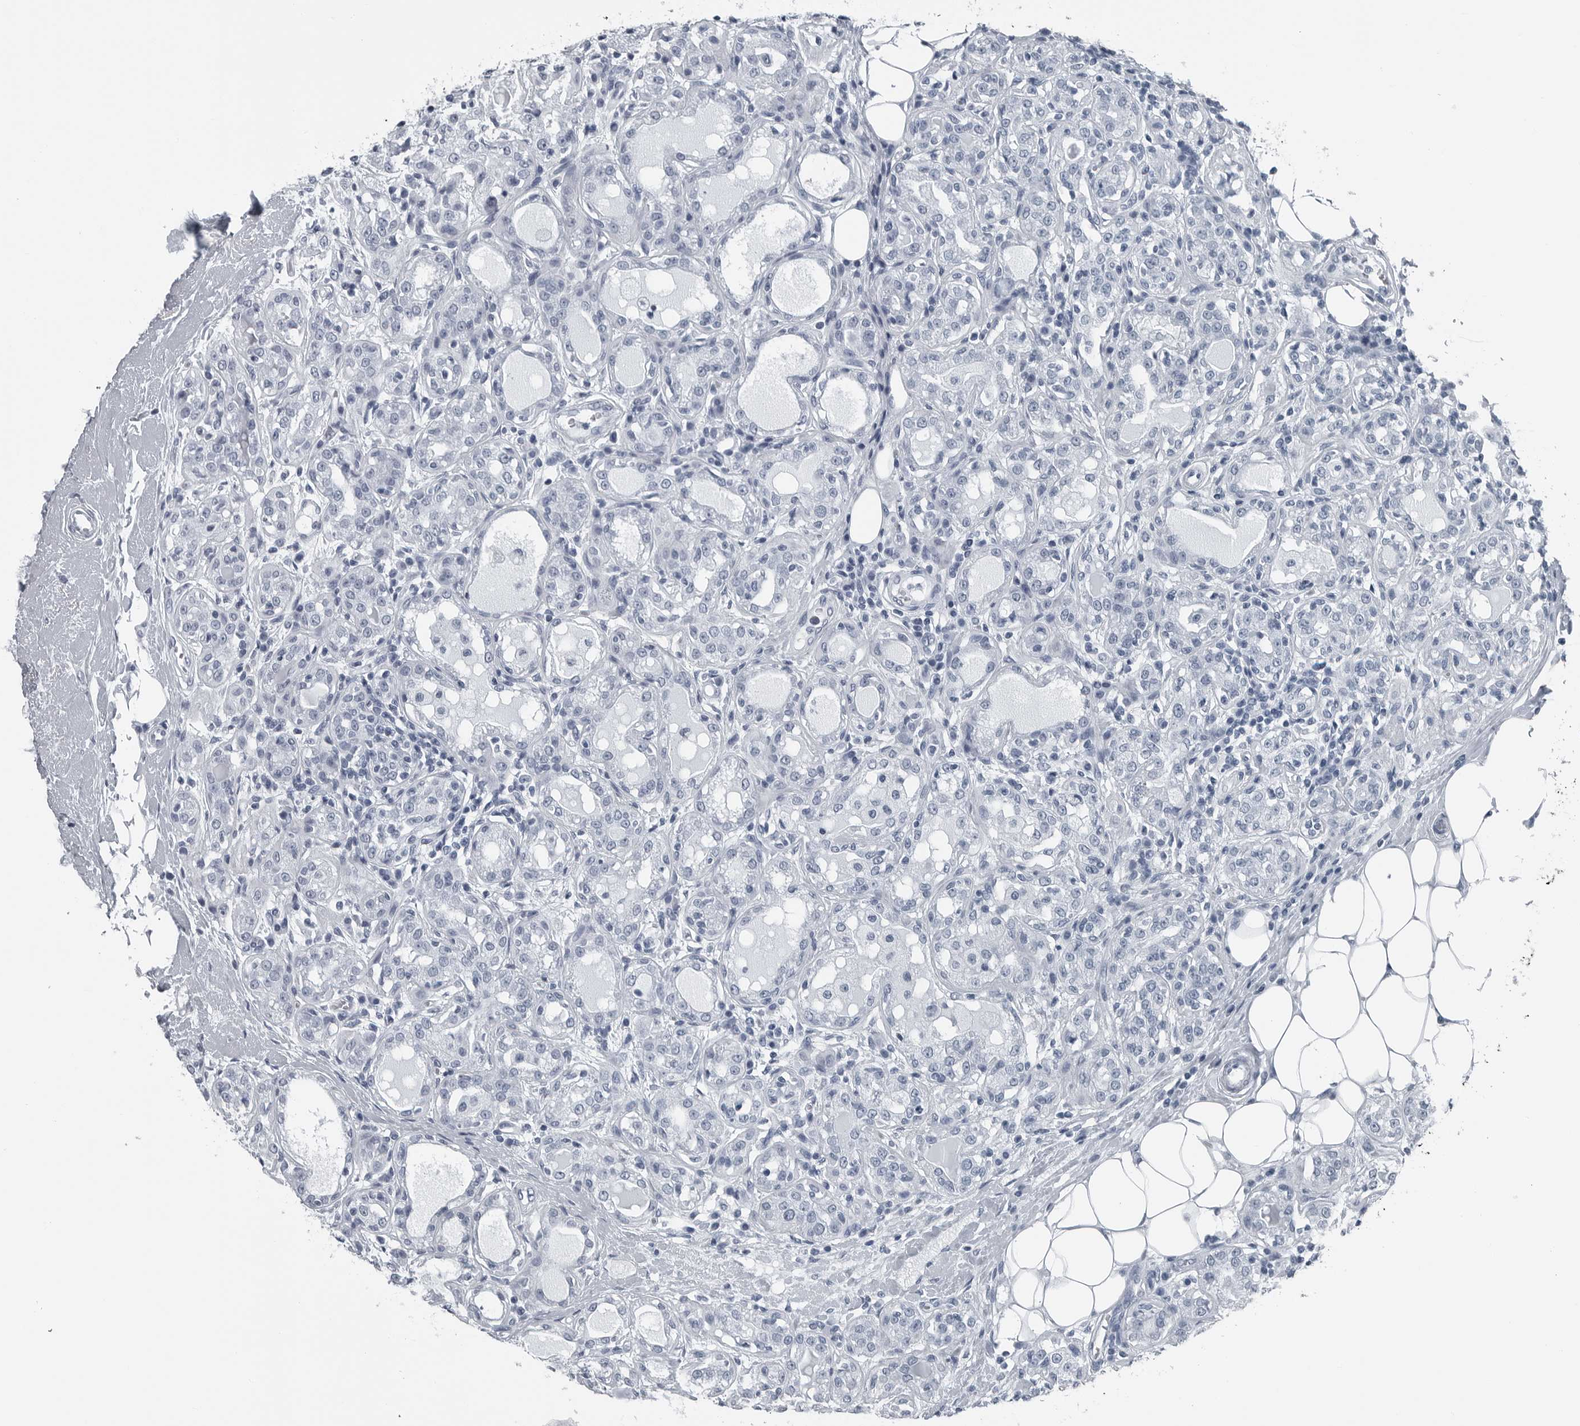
{"staining": {"intensity": "negative", "quantity": "none", "location": "none"}, "tissue": "breast cancer", "cell_type": "Tumor cells", "image_type": "cancer", "snomed": [{"axis": "morphology", "description": "Duct carcinoma"}, {"axis": "topography", "description": "Breast"}], "caption": "Immunohistochemistry (IHC) of breast infiltrating ductal carcinoma shows no staining in tumor cells.", "gene": "SPINK1", "patient": {"sex": "female", "age": 27}}